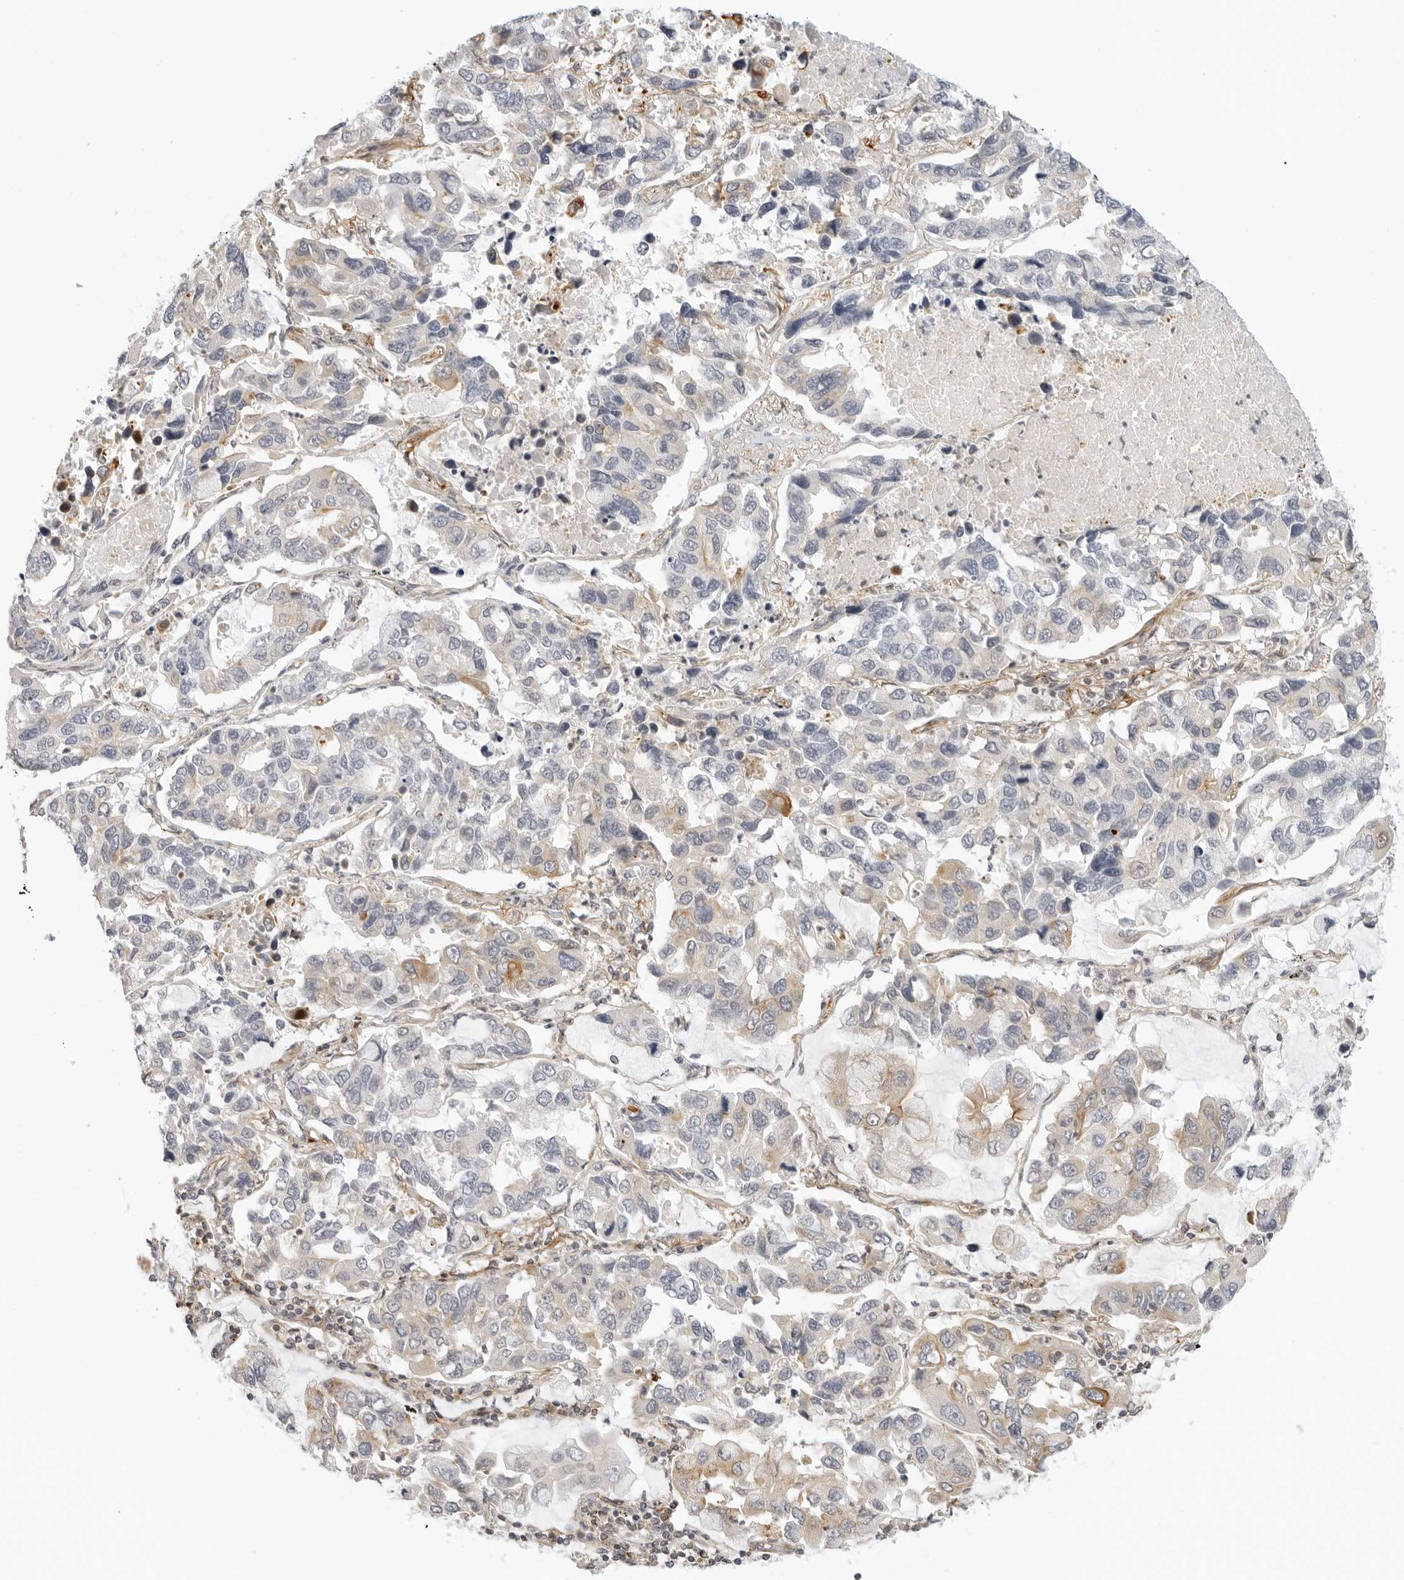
{"staining": {"intensity": "negative", "quantity": "none", "location": "none"}, "tissue": "lung cancer", "cell_type": "Tumor cells", "image_type": "cancer", "snomed": [{"axis": "morphology", "description": "Adenocarcinoma, NOS"}, {"axis": "topography", "description": "Lung"}], "caption": "Histopathology image shows no protein expression in tumor cells of lung cancer (adenocarcinoma) tissue.", "gene": "OSCP1", "patient": {"sex": "male", "age": 64}}